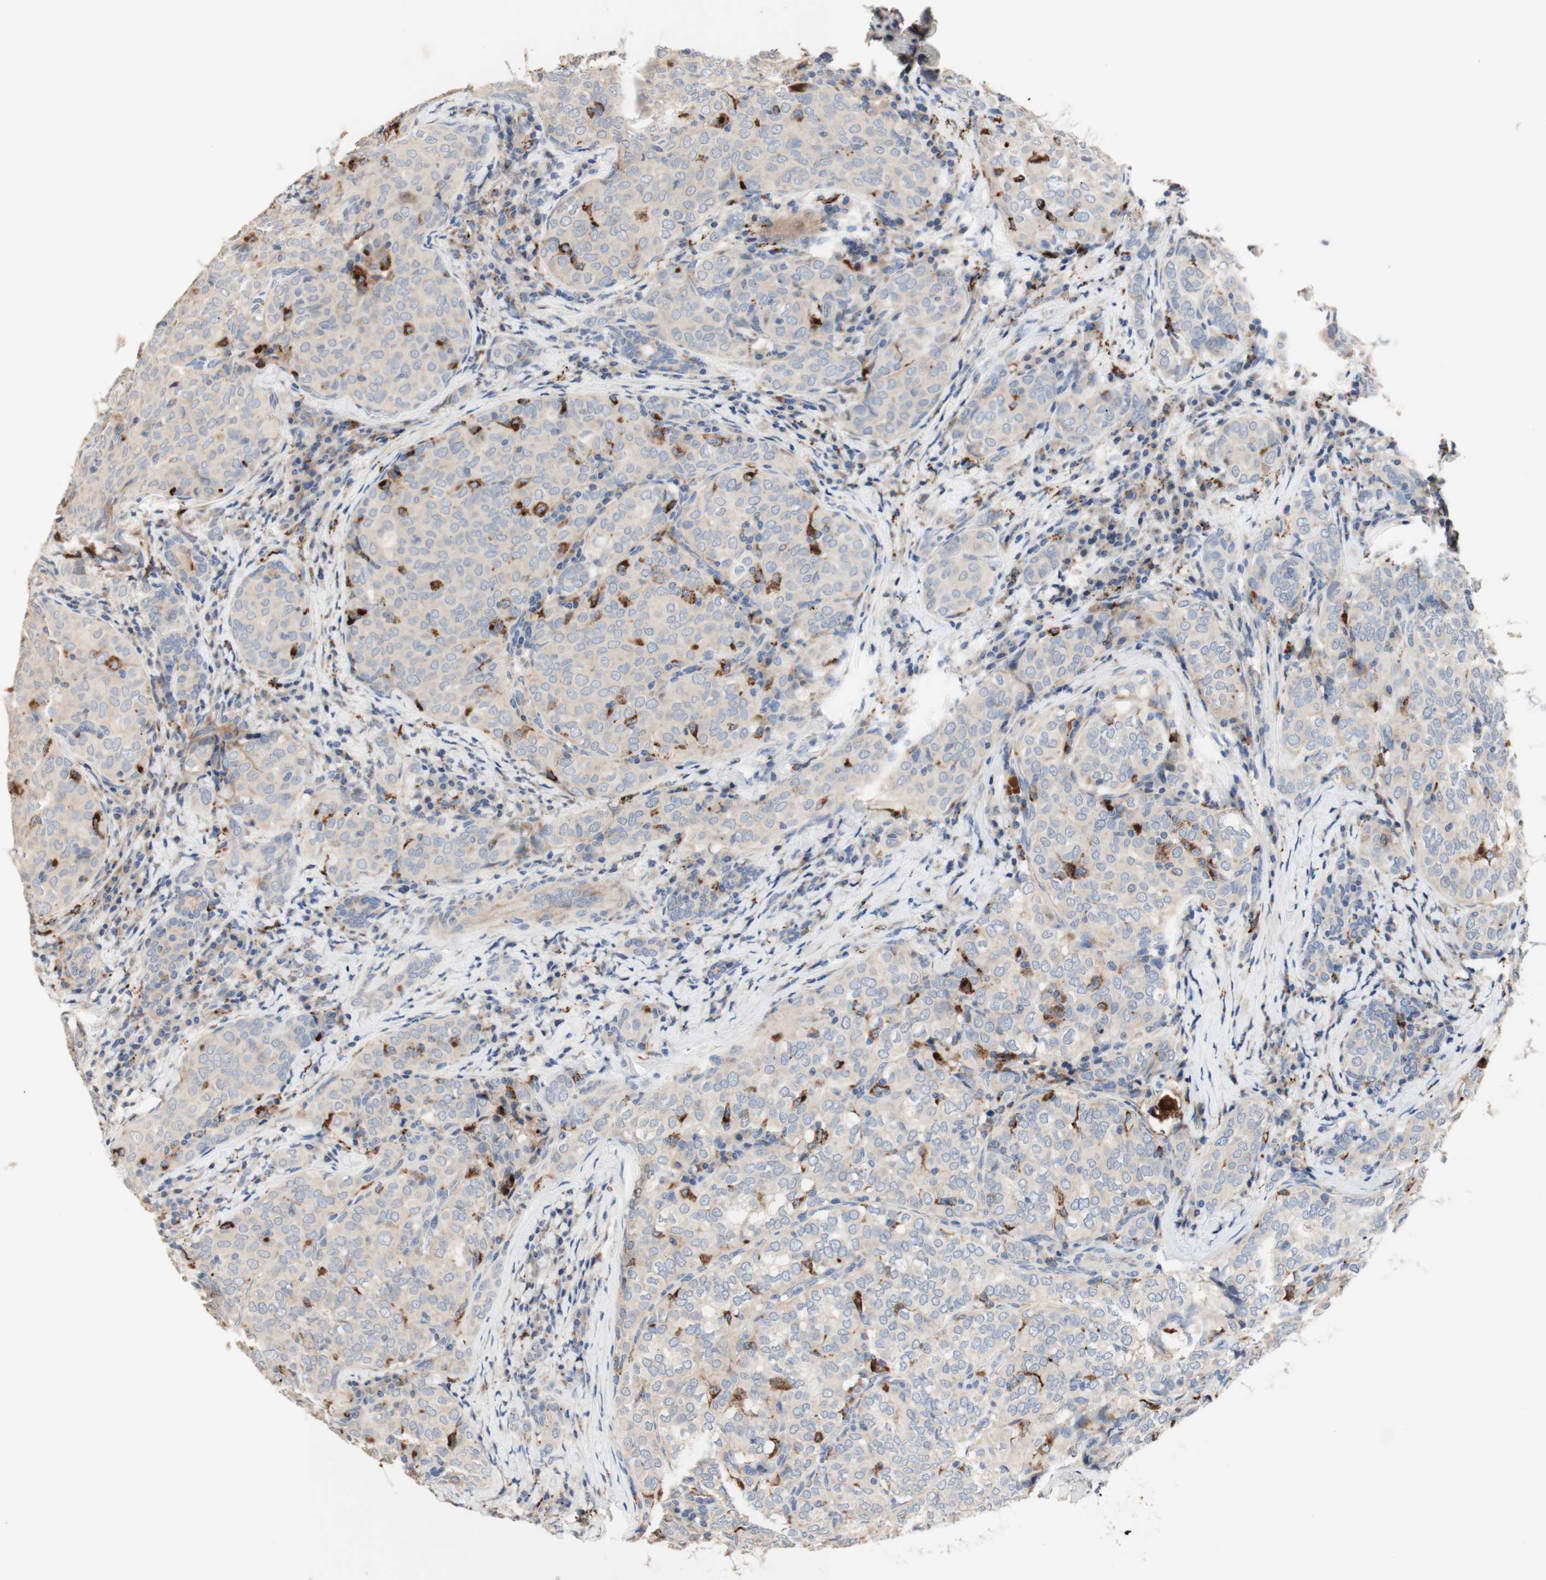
{"staining": {"intensity": "strong", "quantity": "<25%", "location": "cytoplasmic/membranous"}, "tissue": "thyroid cancer", "cell_type": "Tumor cells", "image_type": "cancer", "snomed": [{"axis": "morphology", "description": "Normal tissue, NOS"}, {"axis": "morphology", "description": "Papillary adenocarcinoma, NOS"}, {"axis": "topography", "description": "Thyroid gland"}], "caption": "Protein positivity by IHC shows strong cytoplasmic/membranous positivity in about <25% of tumor cells in thyroid cancer.", "gene": "CDON", "patient": {"sex": "female", "age": 30}}